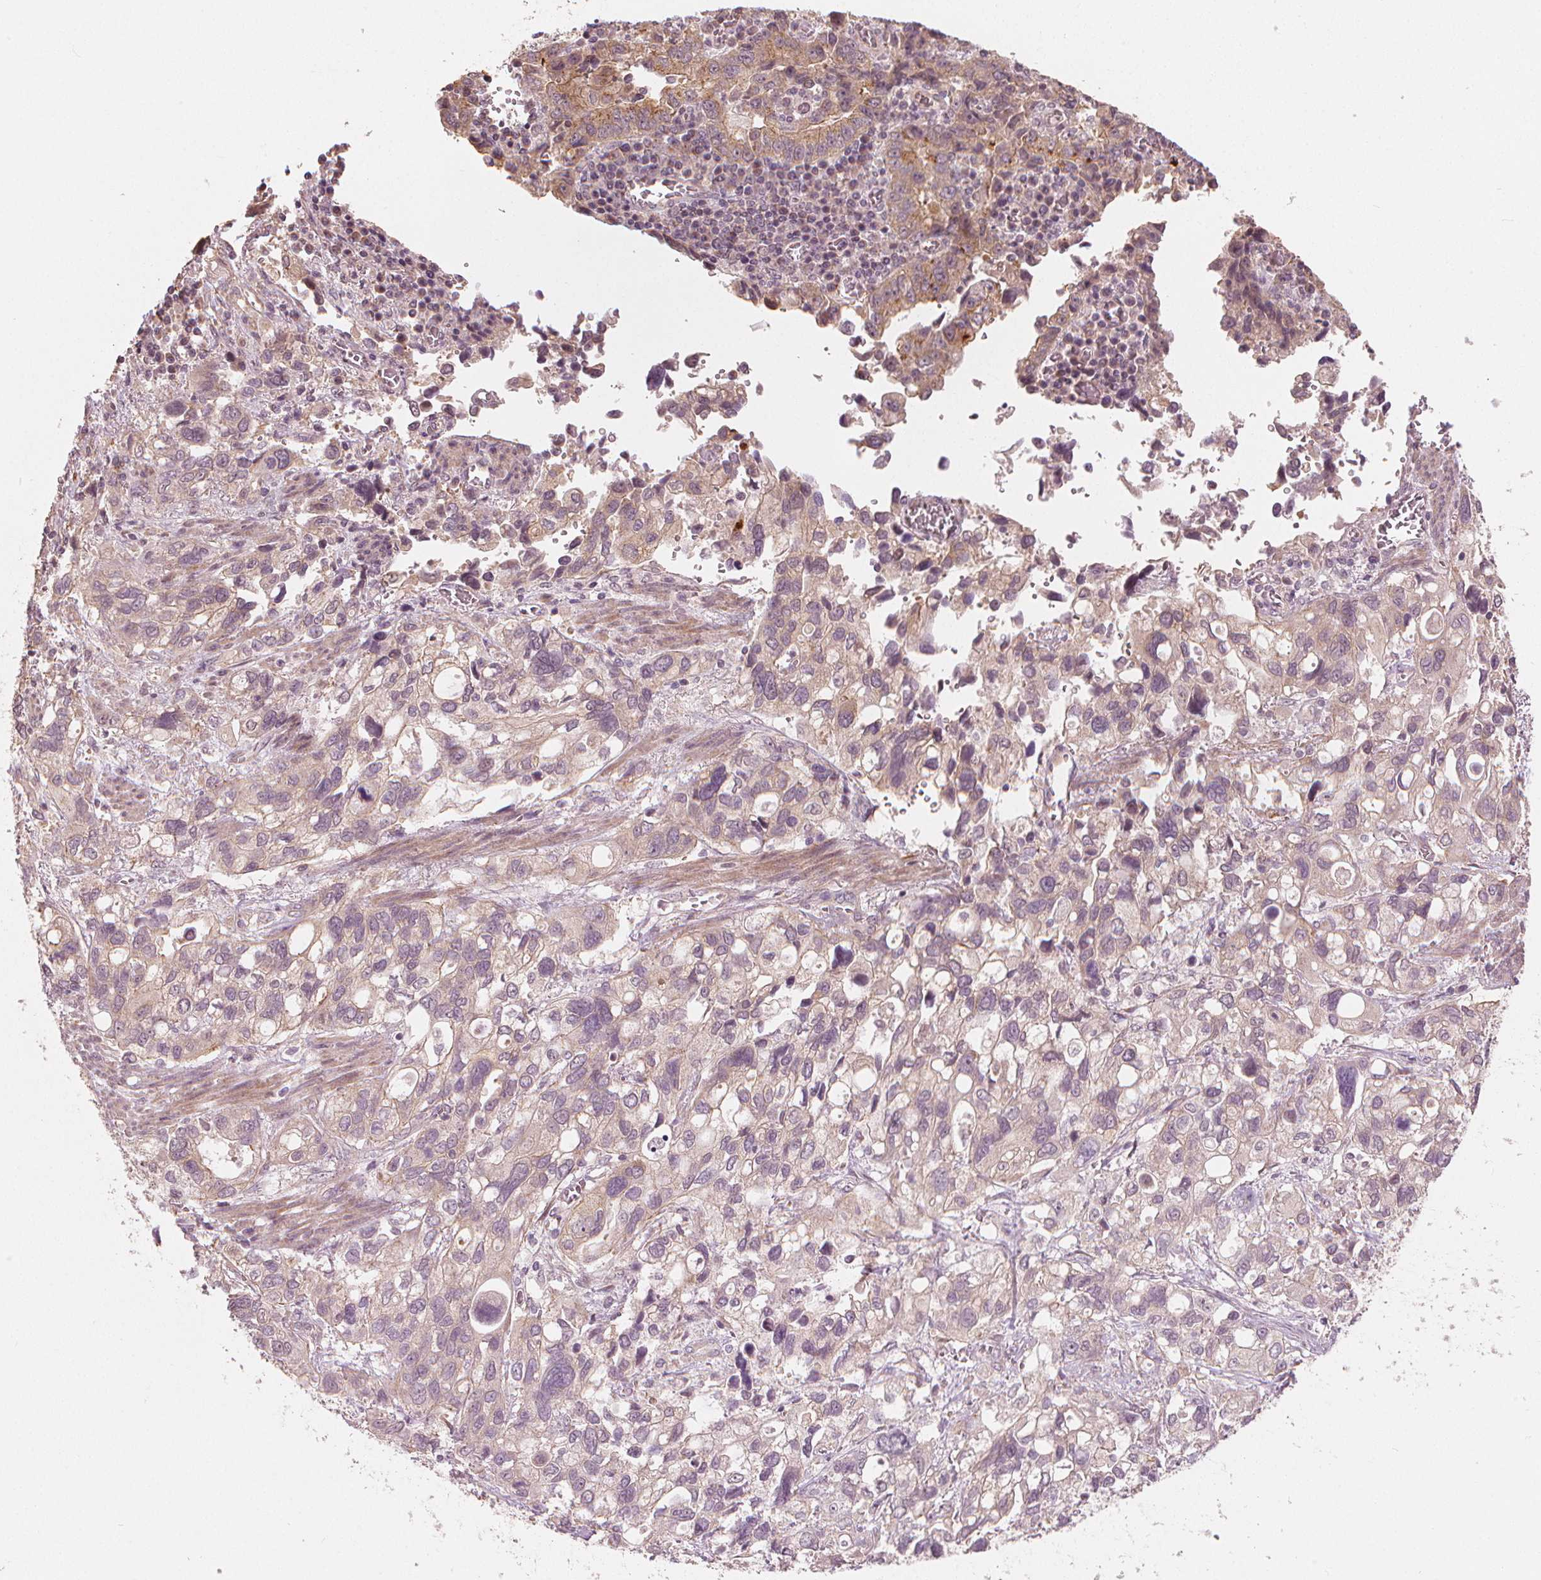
{"staining": {"intensity": "moderate", "quantity": "<25%", "location": "cytoplasmic/membranous"}, "tissue": "stomach cancer", "cell_type": "Tumor cells", "image_type": "cancer", "snomed": [{"axis": "morphology", "description": "Adenocarcinoma, NOS"}, {"axis": "topography", "description": "Stomach, upper"}], "caption": "A histopathology image of human stomach cancer stained for a protein demonstrates moderate cytoplasmic/membranous brown staining in tumor cells.", "gene": "CLBA1", "patient": {"sex": "female", "age": 81}}